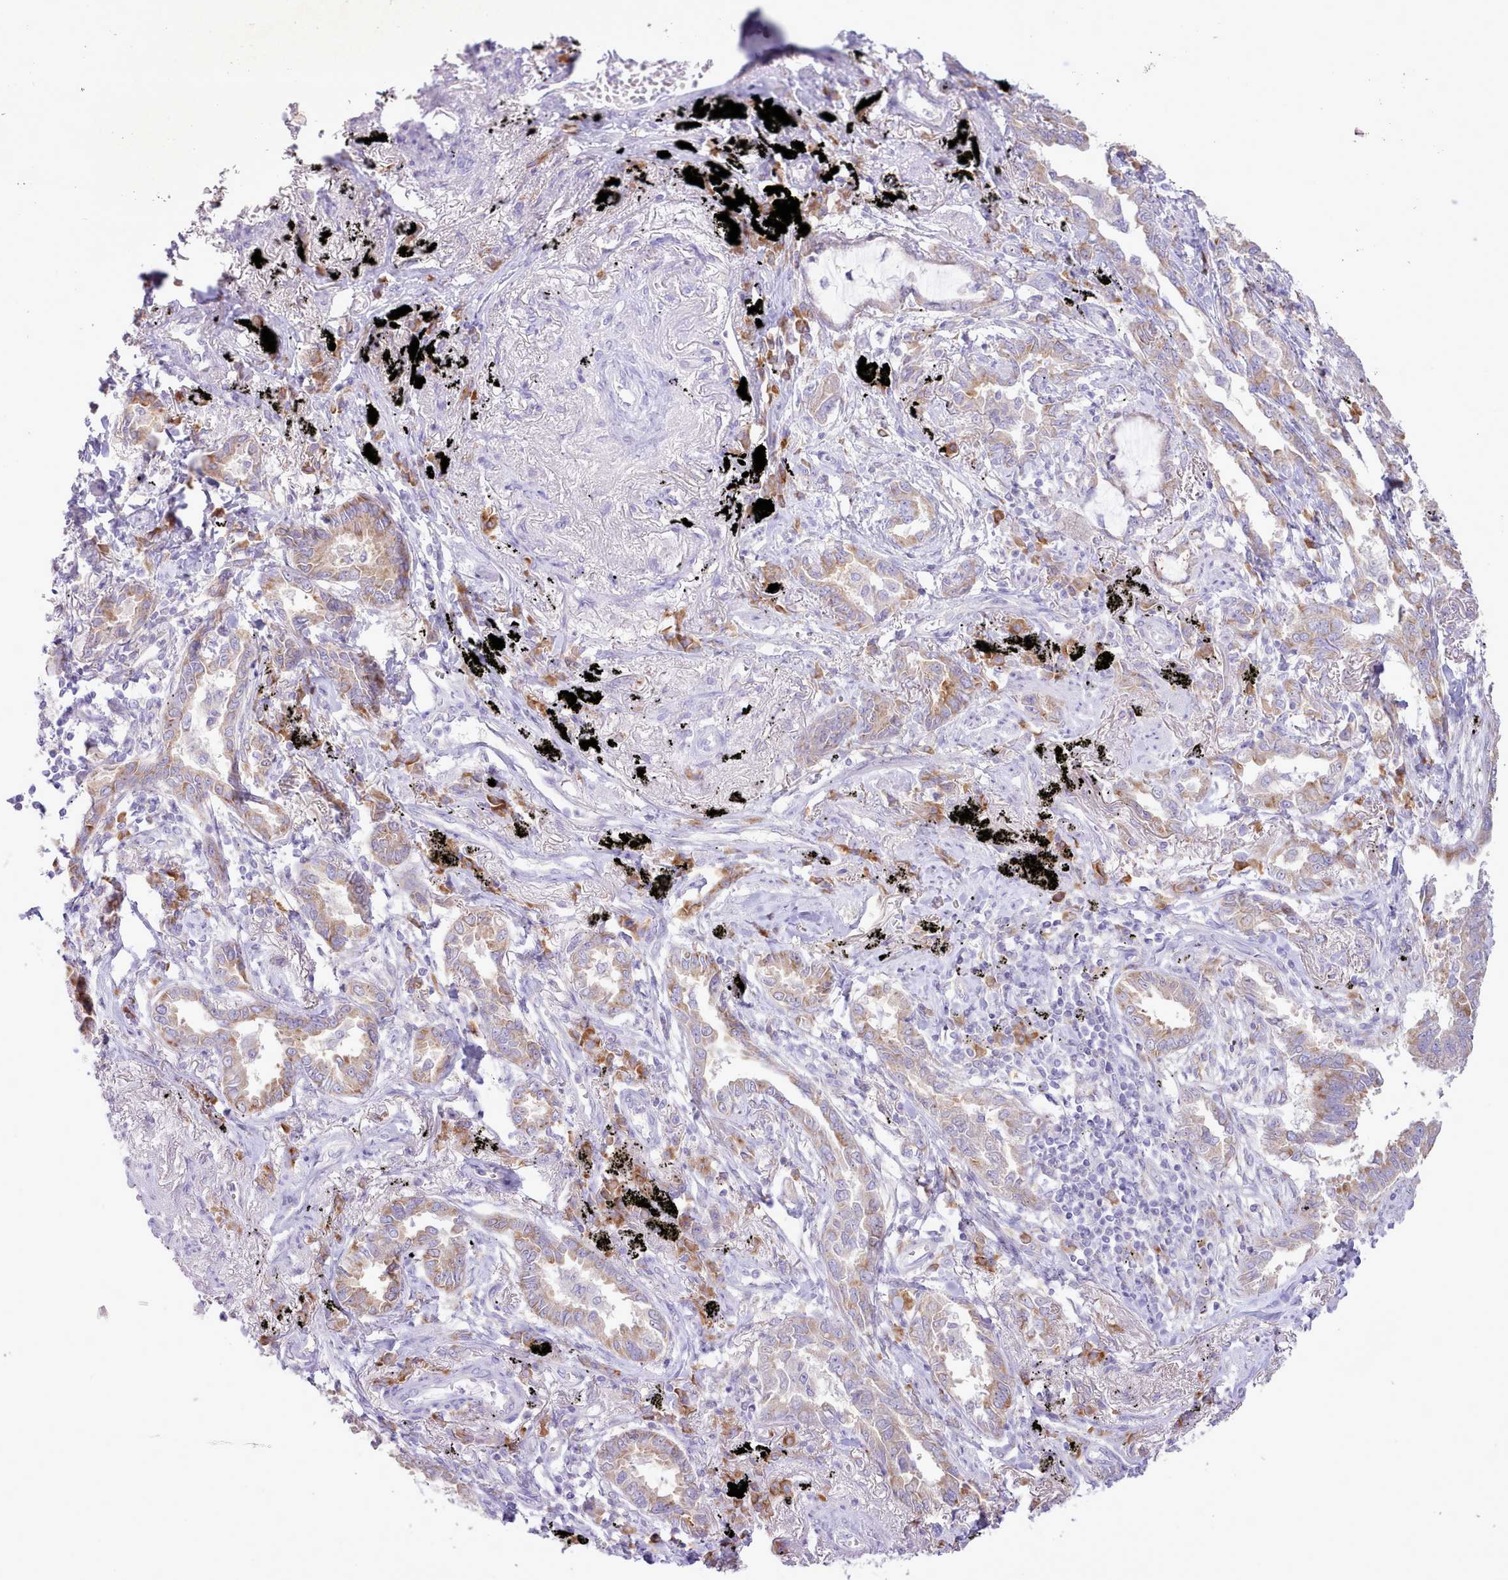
{"staining": {"intensity": "weak", "quantity": "<25%", "location": "cytoplasmic/membranous"}, "tissue": "lung cancer", "cell_type": "Tumor cells", "image_type": "cancer", "snomed": [{"axis": "morphology", "description": "Adenocarcinoma, NOS"}, {"axis": "topography", "description": "Lung"}], "caption": "High power microscopy histopathology image of an immunohistochemistry (IHC) micrograph of adenocarcinoma (lung), revealing no significant expression in tumor cells.", "gene": "CCL1", "patient": {"sex": "male", "age": 67}}